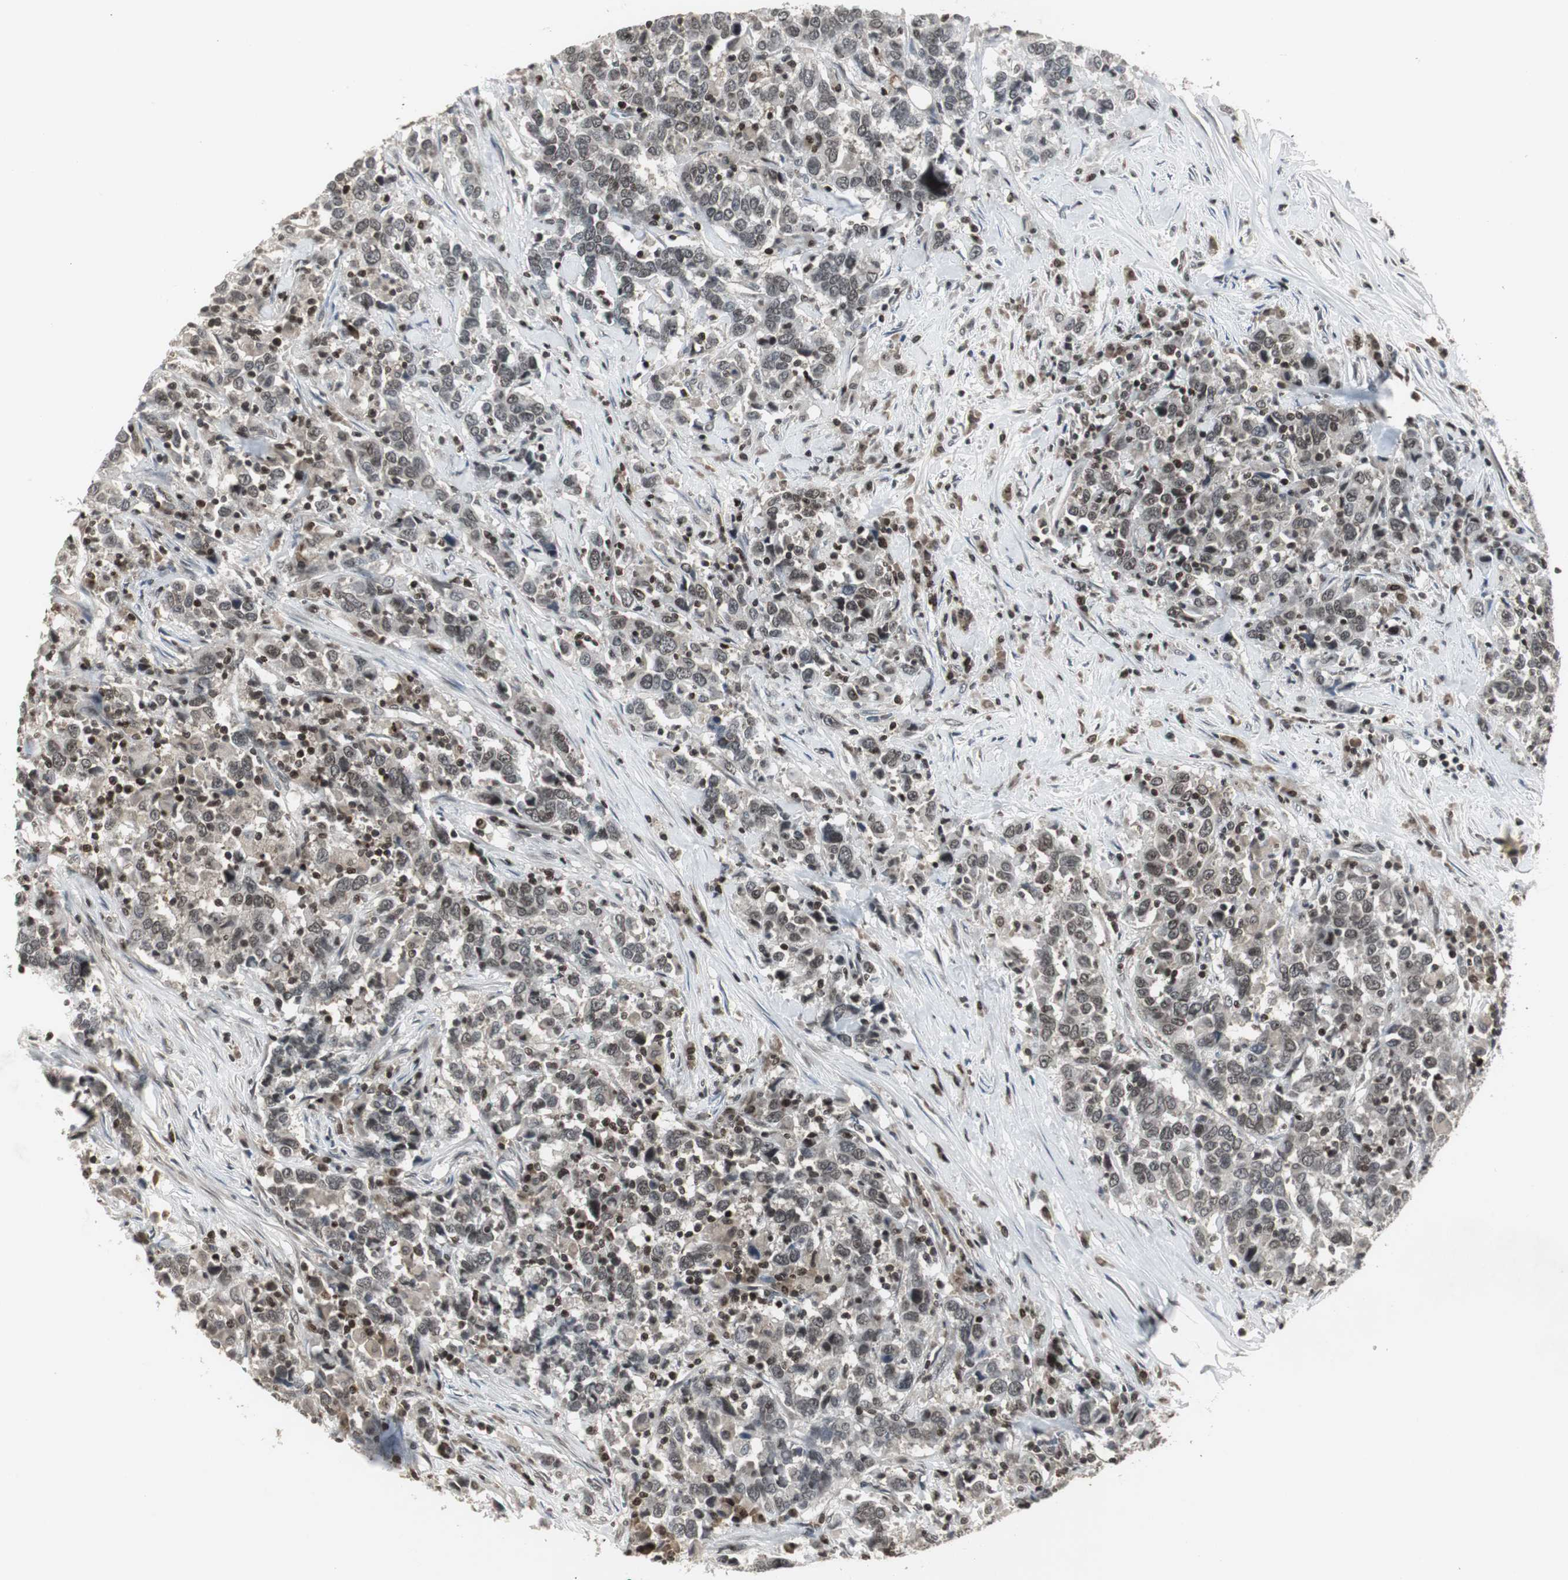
{"staining": {"intensity": "weak", "quantity": "25%-75%", "location": "cytoplasmic/membranous,nuclear"}, "tissue": "urothelial cancer", "cell_type": "Tumor cells", "image_type": "cancer", "snomed": [{"axis": "morphology", "description": "Urothelial carcinoma, High grade"}, {"axis": "topography", "description": "Urinary bladder"}], "caption": "Tumor cells exhibit weak cytoplasmic/membranous and nuclear positivity in about 25%-75% of cells in urothelial cancer. Immunohistochemistry stains the protein in brown and the nuclei are stained blue.", "gene": "MPG", "patient": {"sex": "male", "age": 61}}